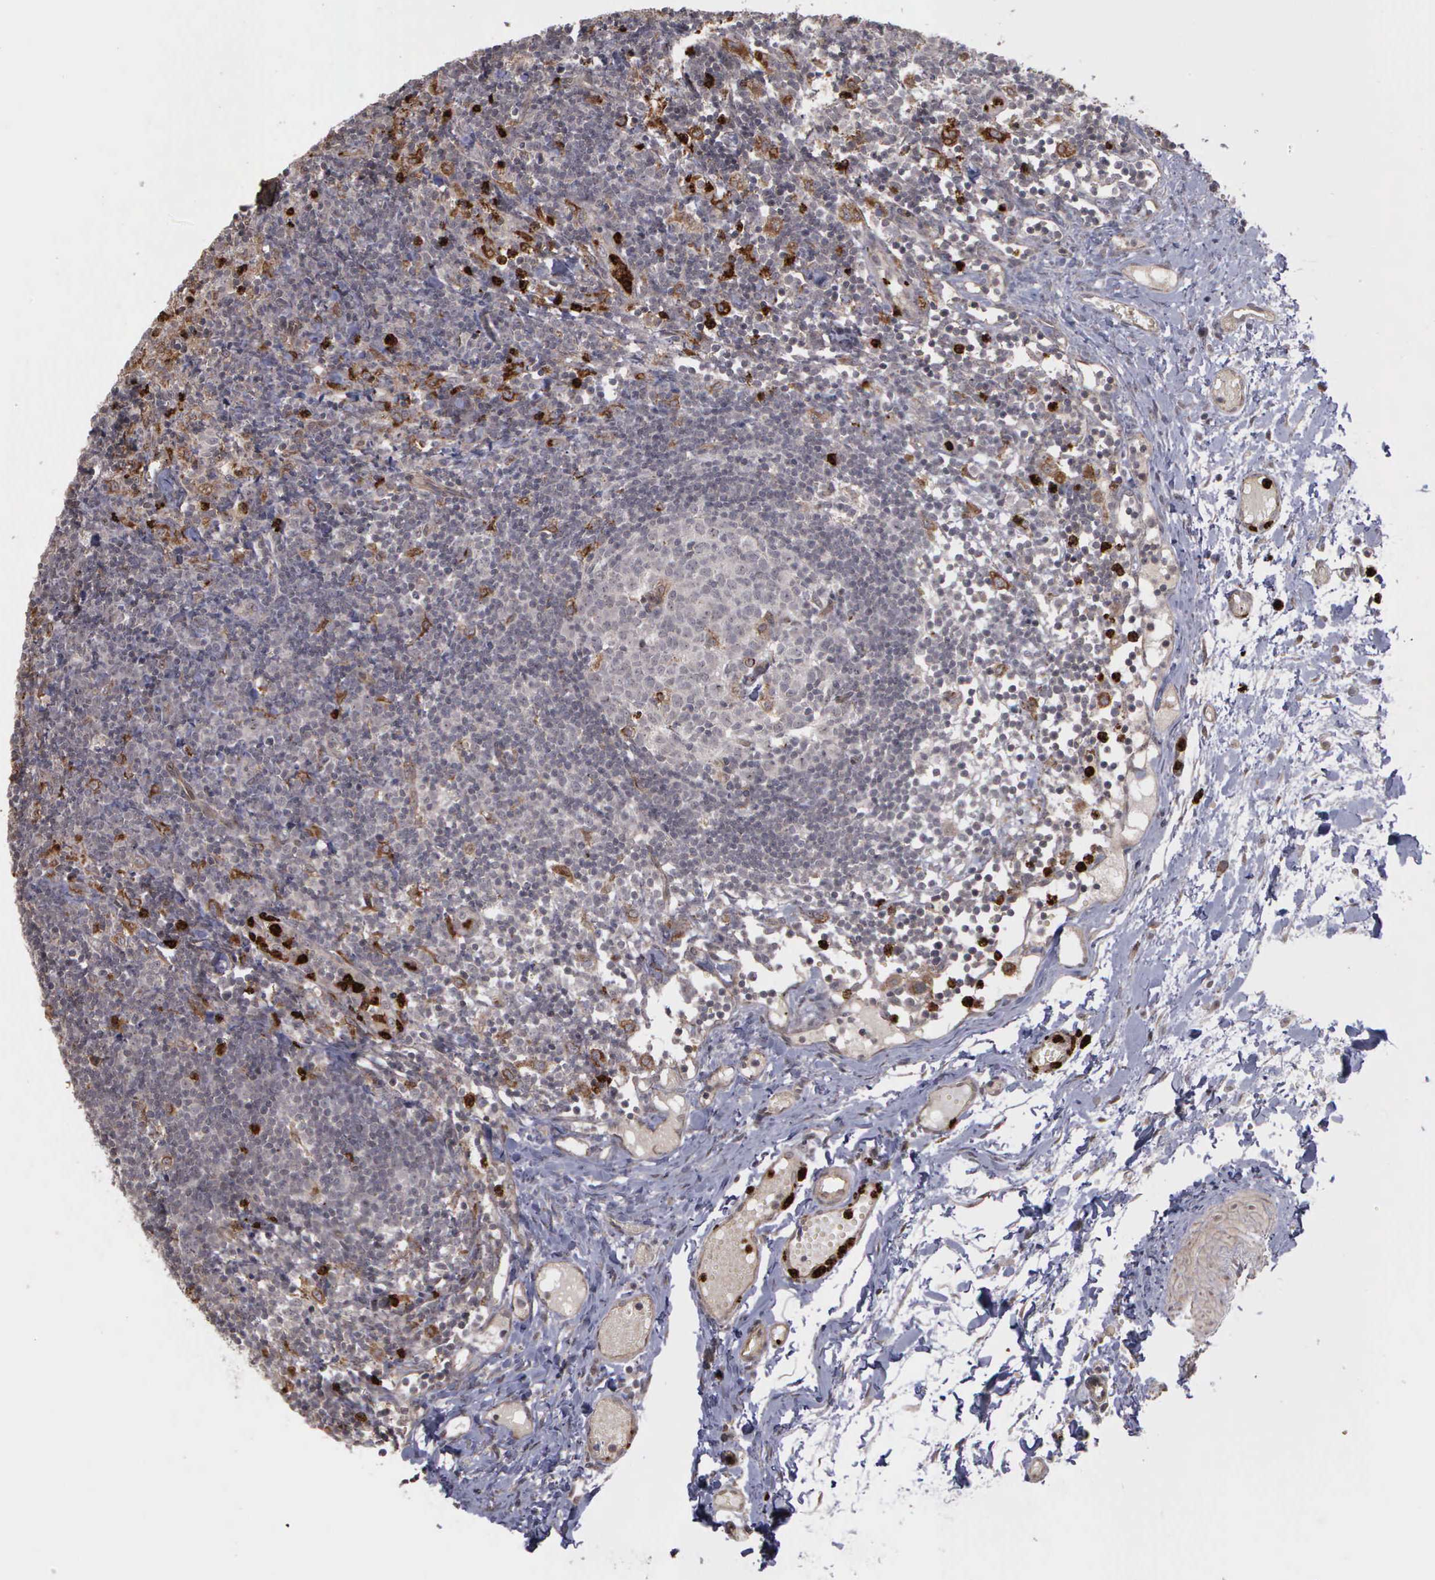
{"staining": {"intensity": "weak", "quantity": "<25%", "location": "cytoplasmic/membranous"}, "tissue": "lymph node", "cell_type": "Germinal center cells", "image_type": "normal", "snomed": [{"axis": "morphology", "description": "Normal tissue, NOS"}, {"axis": "morphology", "description": "Inflammation, NOS"}, {"axis": "topography", "description": "Lymph node"}, {"axis": "topography", "description": "Salivary gland"}], "caption": "IHC of benign human lymph node shows no staining in germinal center cells.", "gene": "MMP9", "patient": {"sex": "male", "age": 3}}